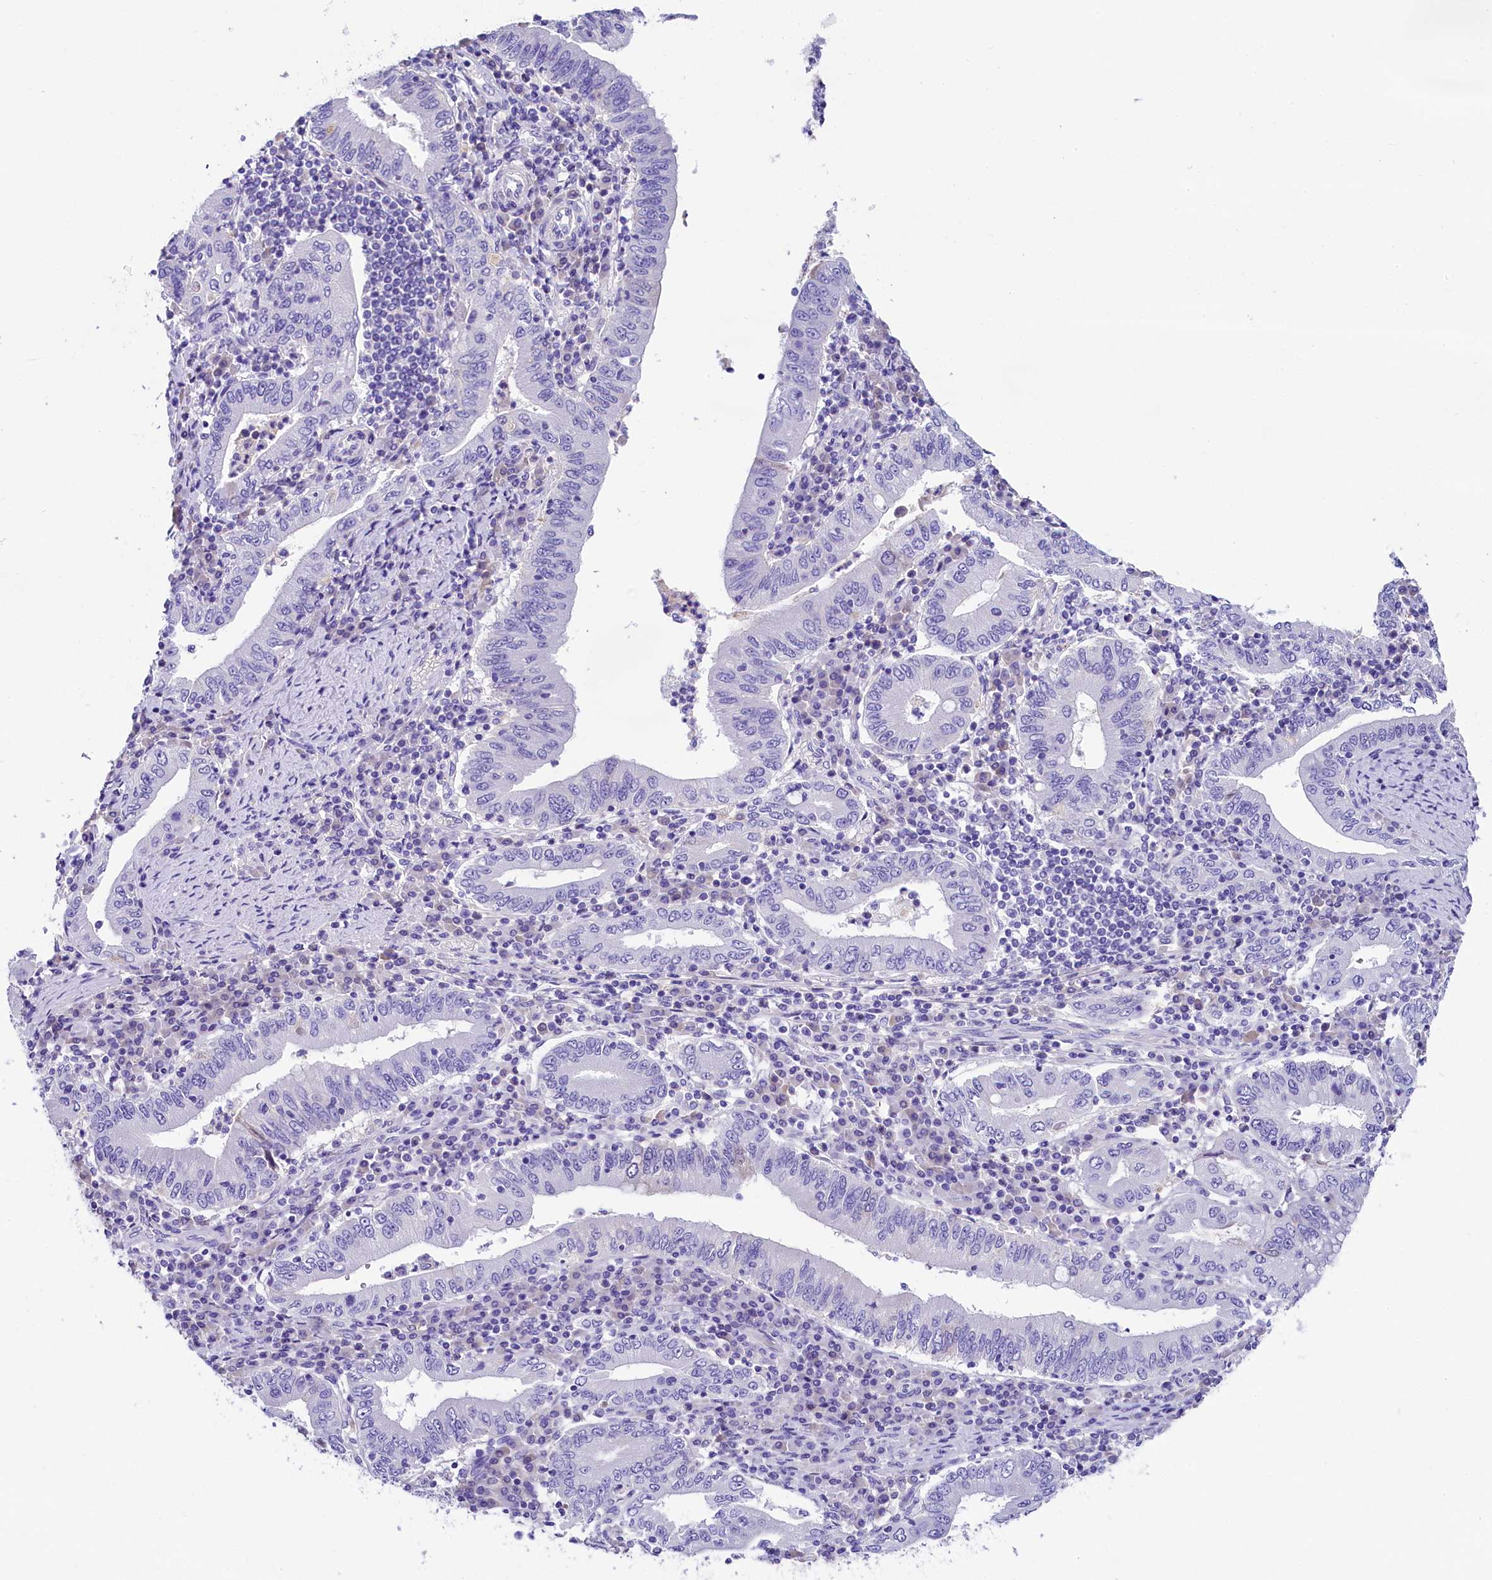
{"staining": {"intensity": "negative", "quantity": "none", "location": "none"}, "tissue": "stomach cancer", "cell_type": "Tumor cells", "image_type": "cancer", "snomed": [{"axis": "morphology", "description": "Normal tissue, NOS"}, {"axis": "morphology", "description": "Adenocarcinoma, NOS"}, {"axis": "topography", "description": "Esophagus"}, {"axis": "topography", "description": "Stomach, upper"}, {"axis": "topography", "description": "Peripheral nerve tissue"}], "caption": "Stomach cancer (adenocarcinoma) was stained to show a protein in brown. There is no significant expression in tumor cells. (Brightfield microscopy of DAB immunohistochemistry (IHC) at high magnification).", "gene": "SKIDA1", "patient": {"sex": "male", "age": 62}}